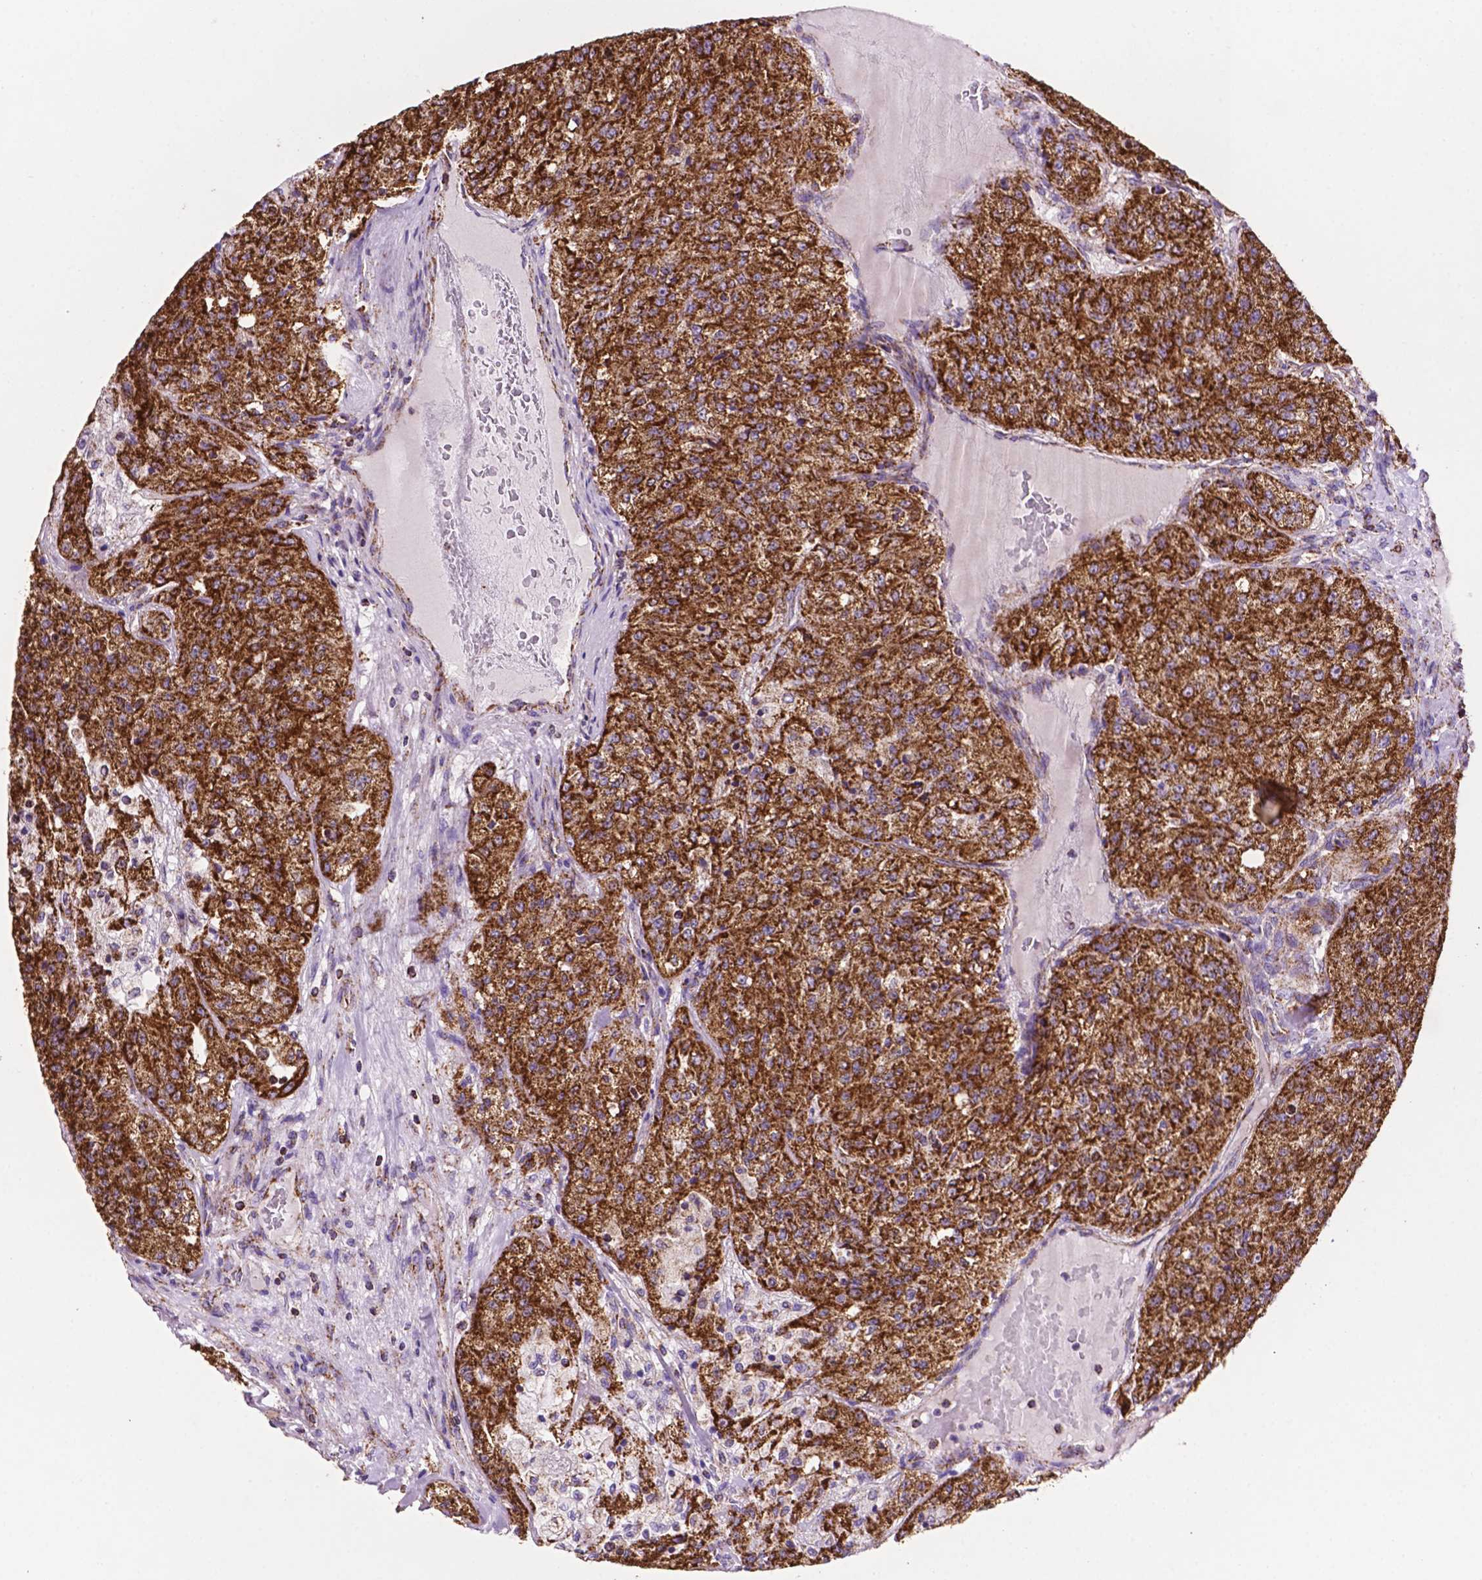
{"staining": {"intensity": "strong", "quantity": ">75%", "location": "cytoplasmic/membranous"}, "tissue": "renal cancer", "cell_type": "Tumor cells", "image_type": "cancer", "snomed": [{"axis": "morphology", "description": "Adenocarcinoma, NOS"}, {"axis": "topography", "description": "Kidney"}], "caption": "A high-resolution micrograph shows immunohistochemistry staining of adenocarcinoma (renal), which reveals strong cytoplasmic/membranous positivity in about >75% of tumor cells.", "gene": "HSPD1", "patient": {"sex": "female", "age": 63}}